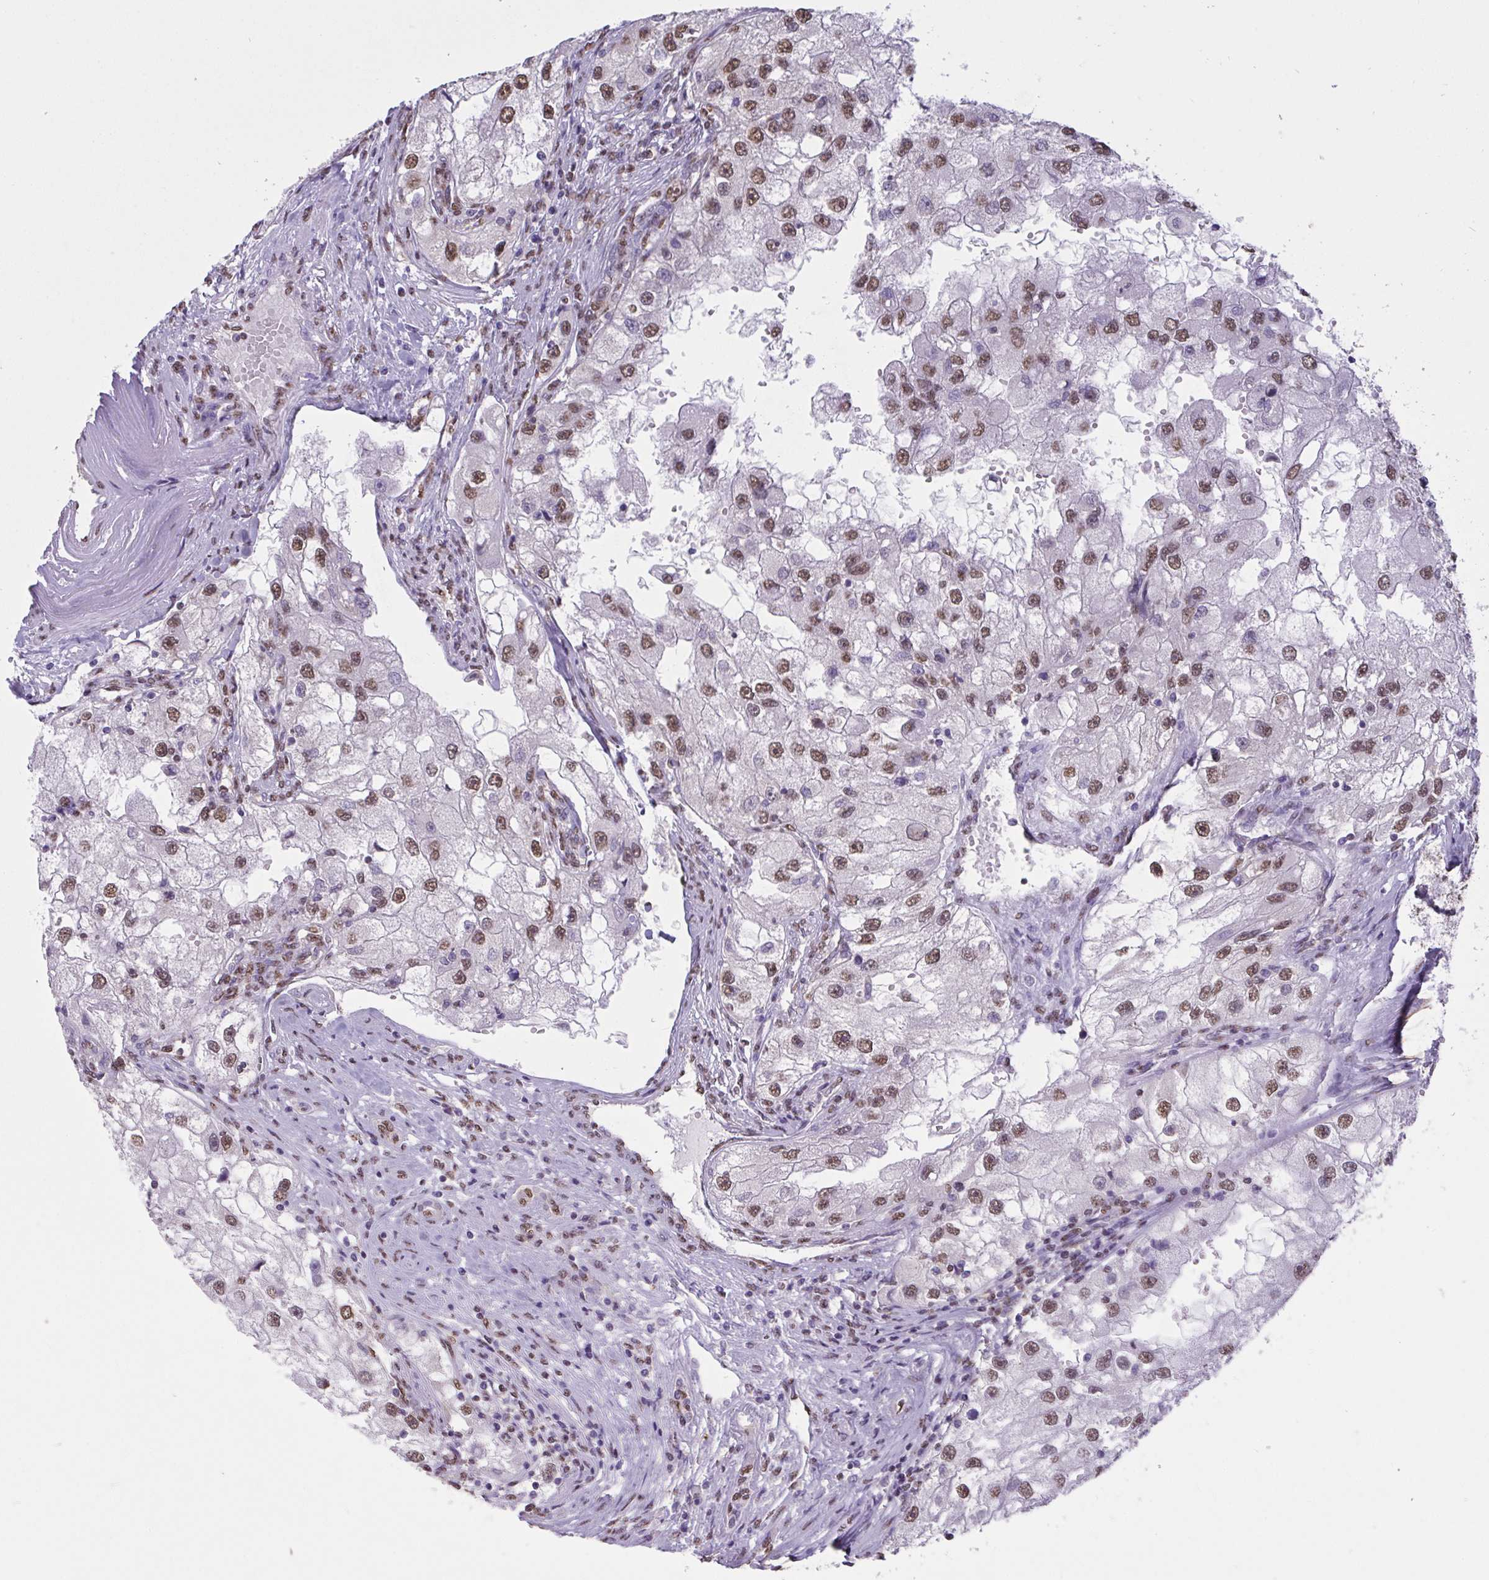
{"staining": {"intensity": "moderate", "quantity": ">75%", "location": "nuclear"}, "tissue": "renal cancer", "cell_type": "Tumor cells", "image_type": "cancer", "snomed": [{"axis": "morphology", "description": "Adenocarcinoma, NOS"}, {"axis": "topography", "description": "Kidney"}], "caption": "Immunohistochemistry (IHC) staining of renal cancer (adenocarcinoma), which demonstrates medium levels of moderate nuclear staining in about >75% of tumor cells indicating moderate nuclear protein staining. The staining was performed using DAB (3,3'-diaminobenzidine) (brown) for protein detection and nuclei were counterstained in hematoxylin (blue).", "gene": "SEMA6B", "patient": {"sex": "male", "age": 63}}